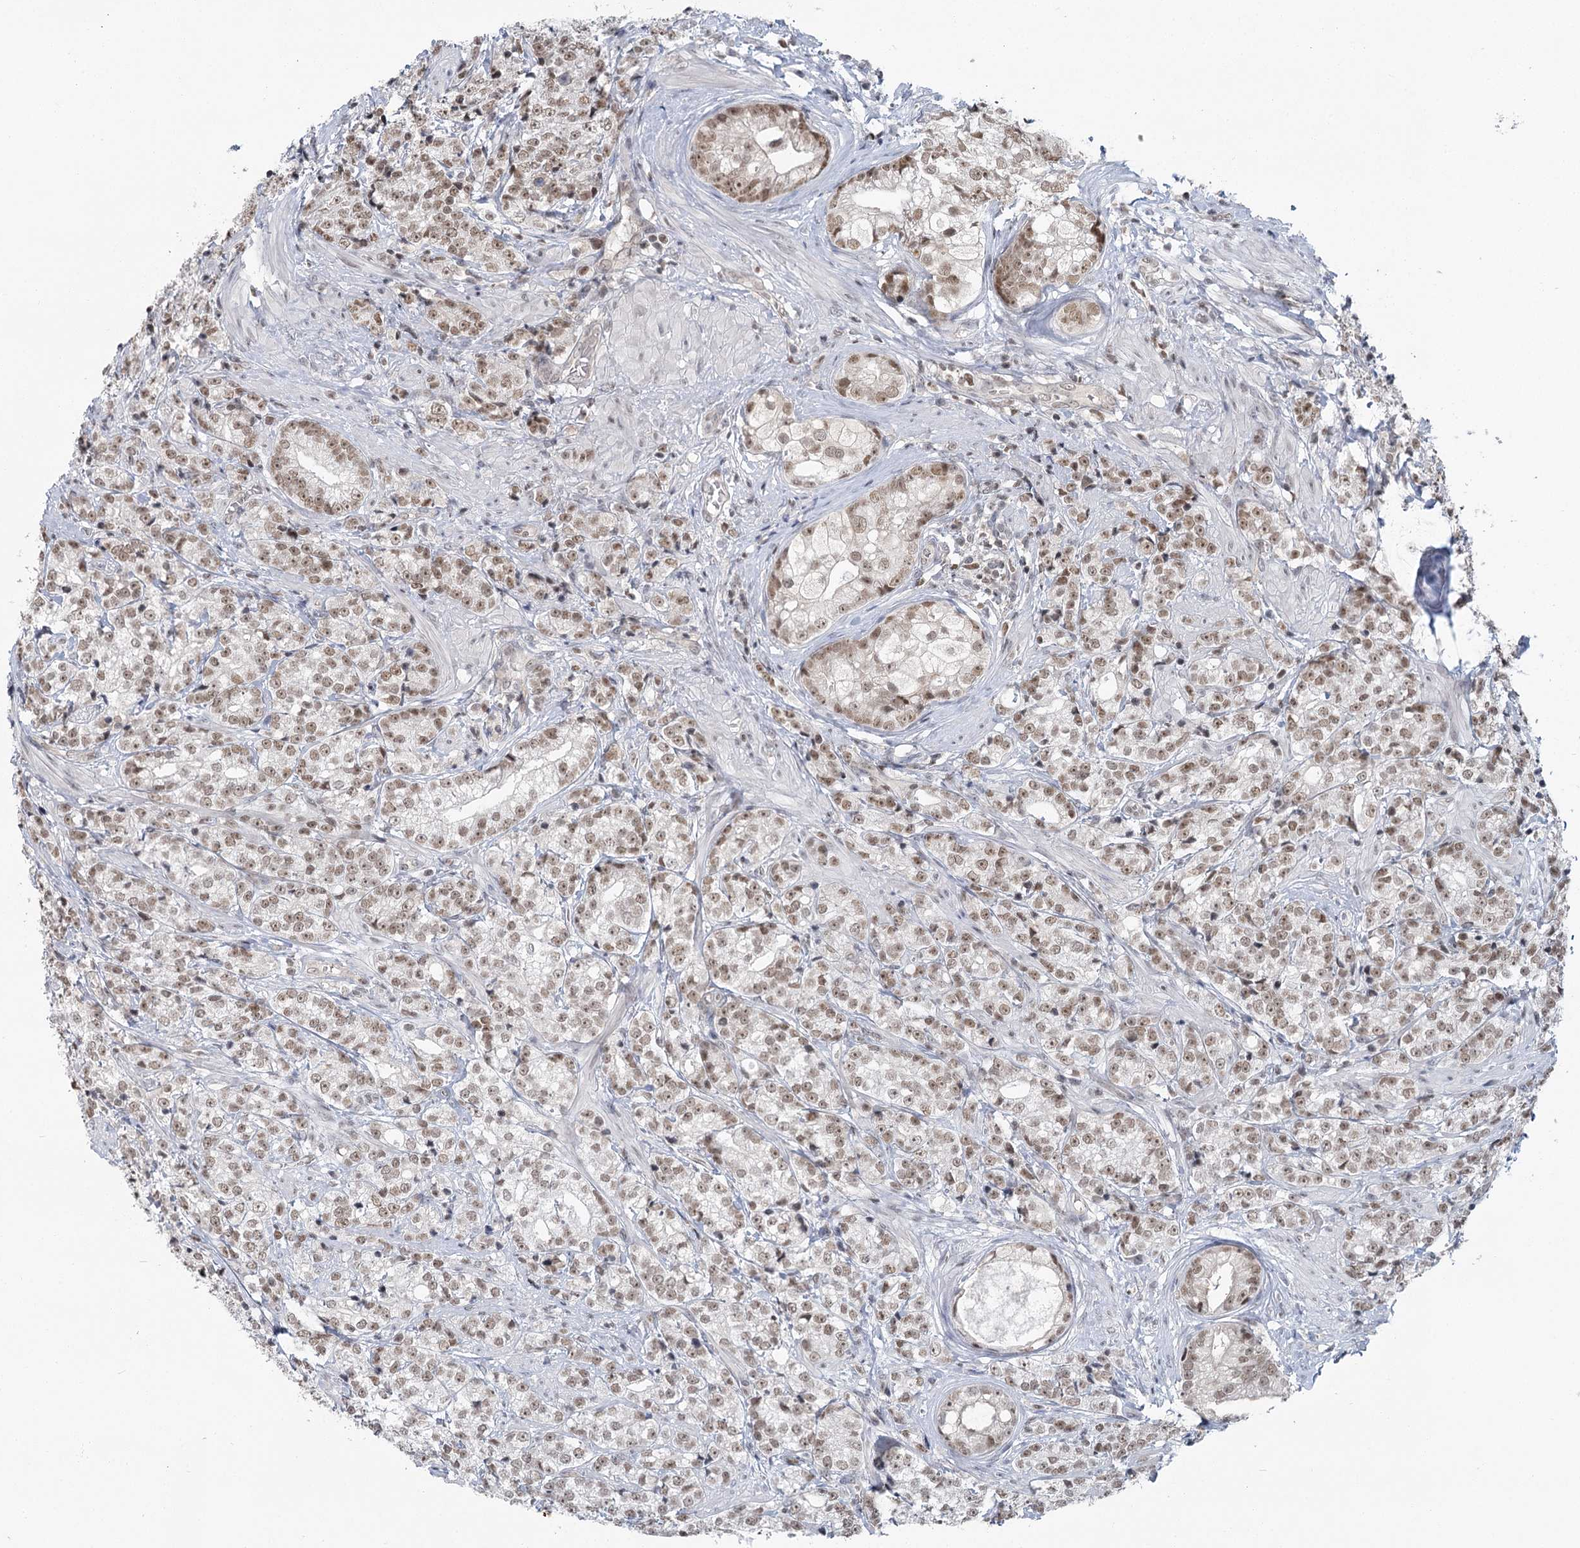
{"staining": {"intensity": "weak", "quantity": ">75%", "location": "nuclear"}, "tissue": "prostate cancer", "cell_type": "Tumor cells", "image_type": "cancer", "snomed": [{"axis": "morphology", "description": "Adenocarcinoma, High grade"}, {"axis": "topography", "description": "Prostate"}], "caption": "Weak nuclear positivity is seen in approximately >75% of tumor cells in prostate cancer. (Brightfield microscopy of DAB IHC at high magnification).", "gene": "PDS5A", "patient": {"sex": "male", "age": 69}}